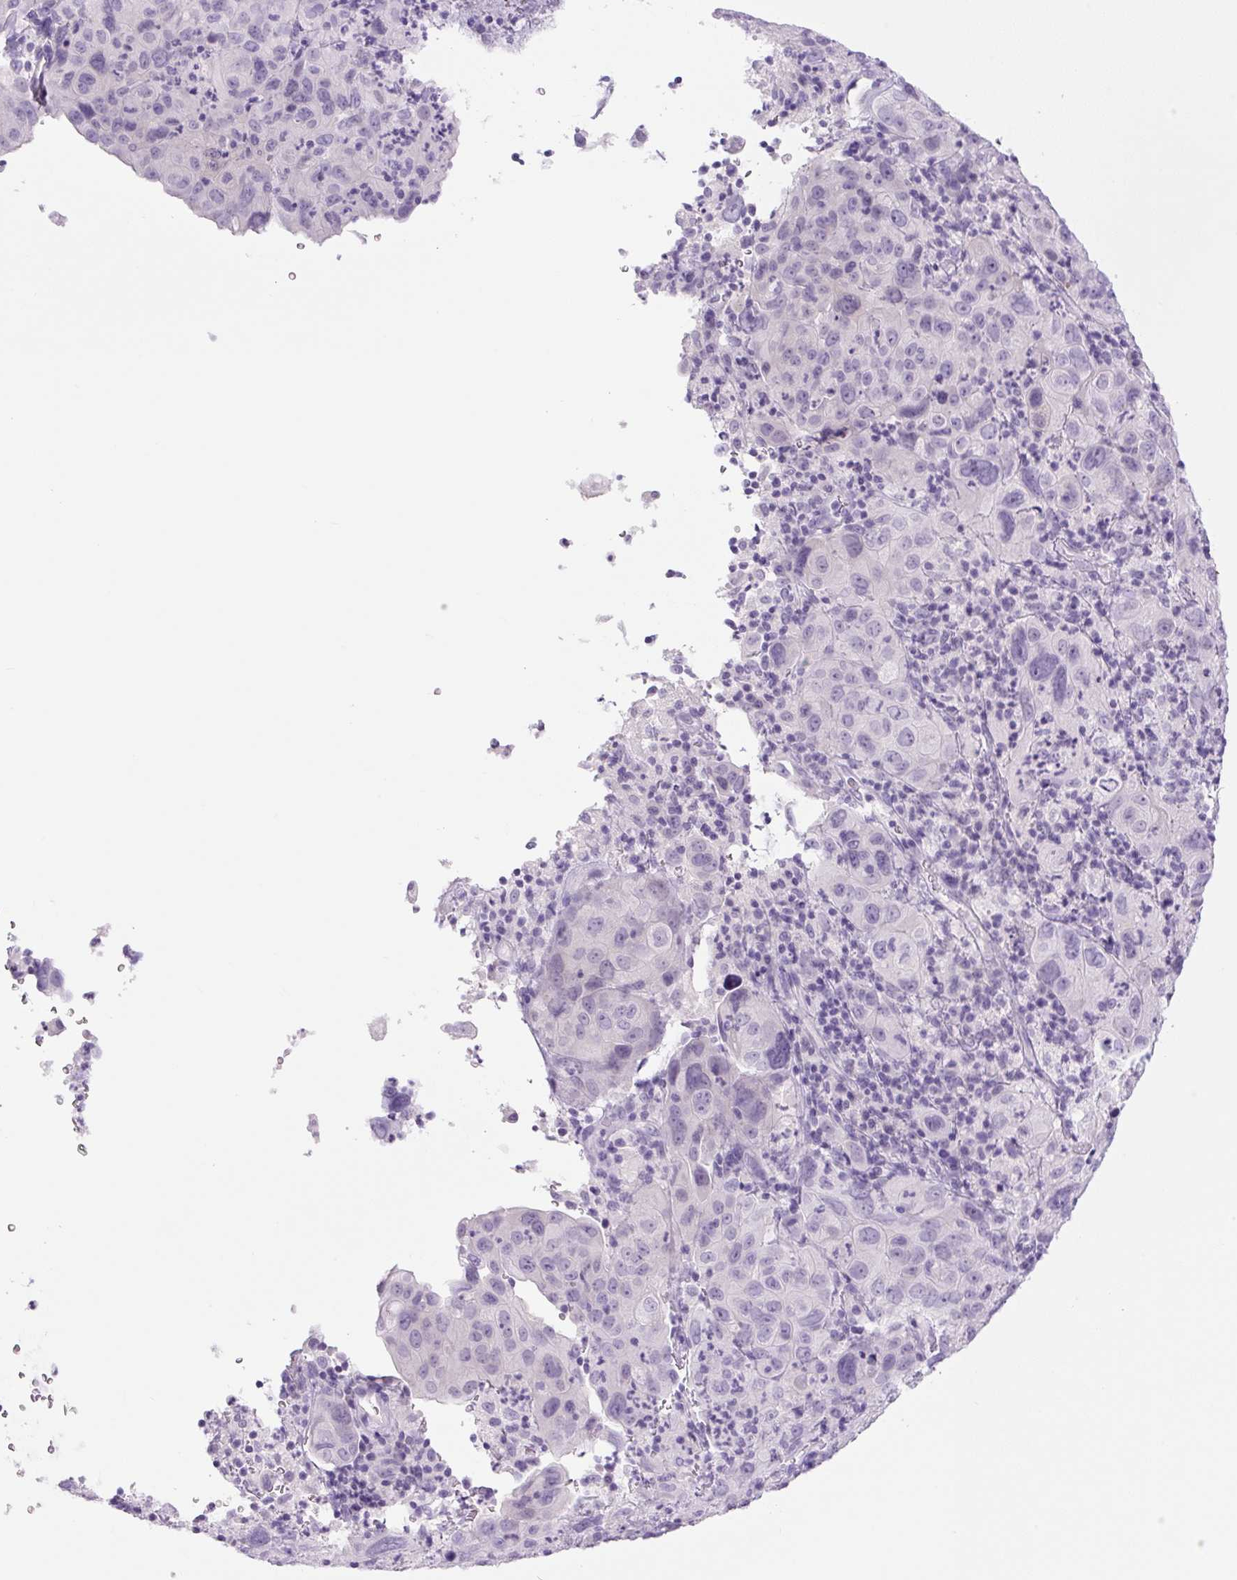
{"staining": {"intensity": "negative", "quantity": "none", "location": "none"}, "tissue": "cervical cancer", "cell_type": "Tumor cells", "image_type": "cancer", "snomed": [{"axis": "morphology", "description": "Squamous cell carcinoma, NOS"}, {"axis": "topography", "description": "Cervix"}], "caption": "Immunohistochemistry micrograph of neoplastic tissue: squamous cell carcinoma (cervical) stained with DAB reveals no significant protein staining in tumor cells.", "gene": "COL9A2", "patient": {"sex": "female", "age": 44}}